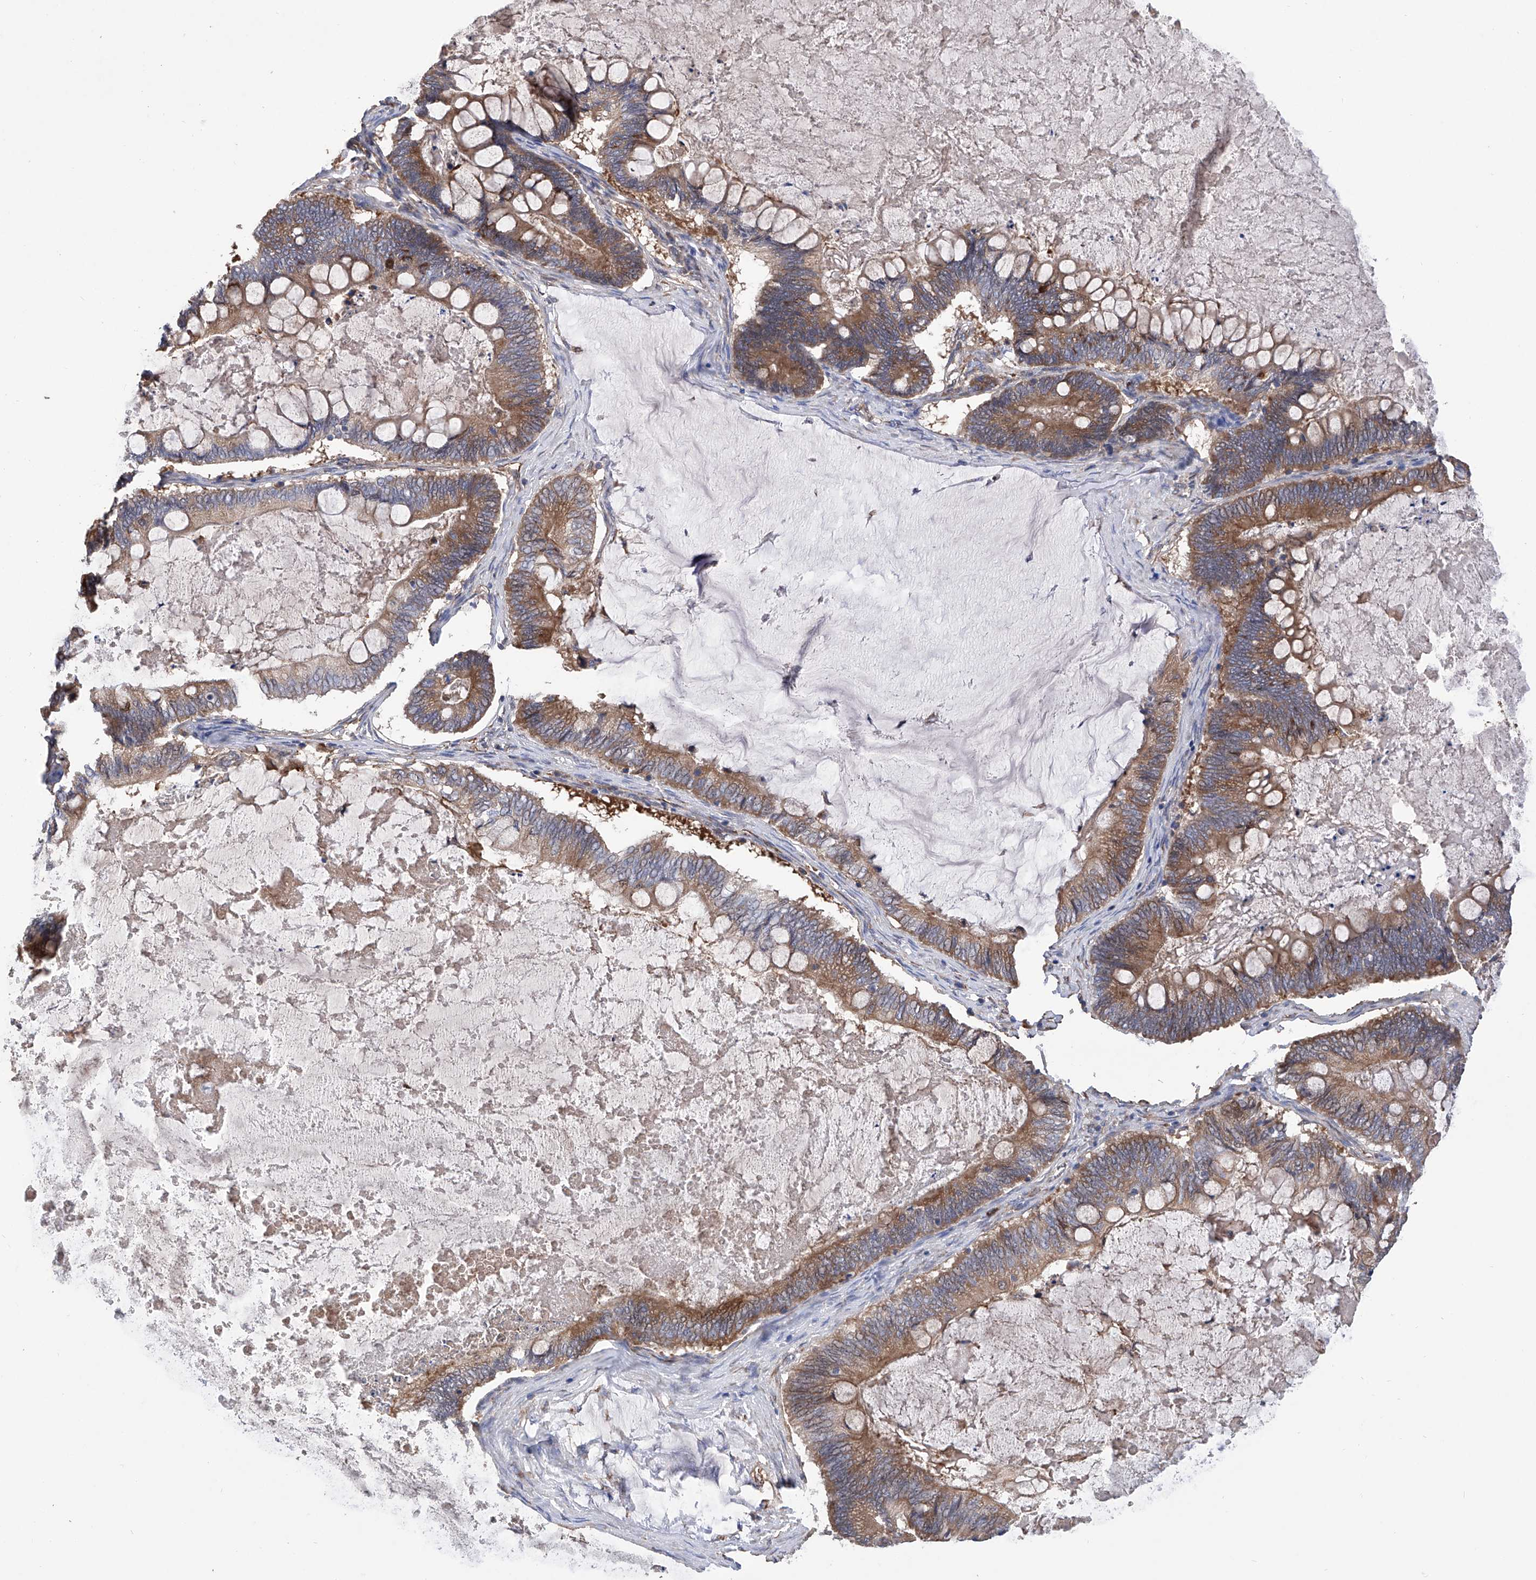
{"staining": {"intensity": "moderate", "quantity": ">75%", "location": "cytoplasmic/membranous"}, "tissue": "ovarian cancer", "cell_type": "Tumor cells", "image_type": "cancer", "snomed": [{"axis": "morphology", "description": "Cystadenocarcinoma, mucinous, NOS"}, {"axis": "topography", "description": "Ovary"}], "caption": "The histopathology image reveals a brown stain indicating the presence of a protein in the cytoplasmic/membranous of tumor cells in ovarian cancer (mucinous cystadenocarcinoma).", "gene": "INPP5B", "patient": {"sex": "female", "age": 61}}